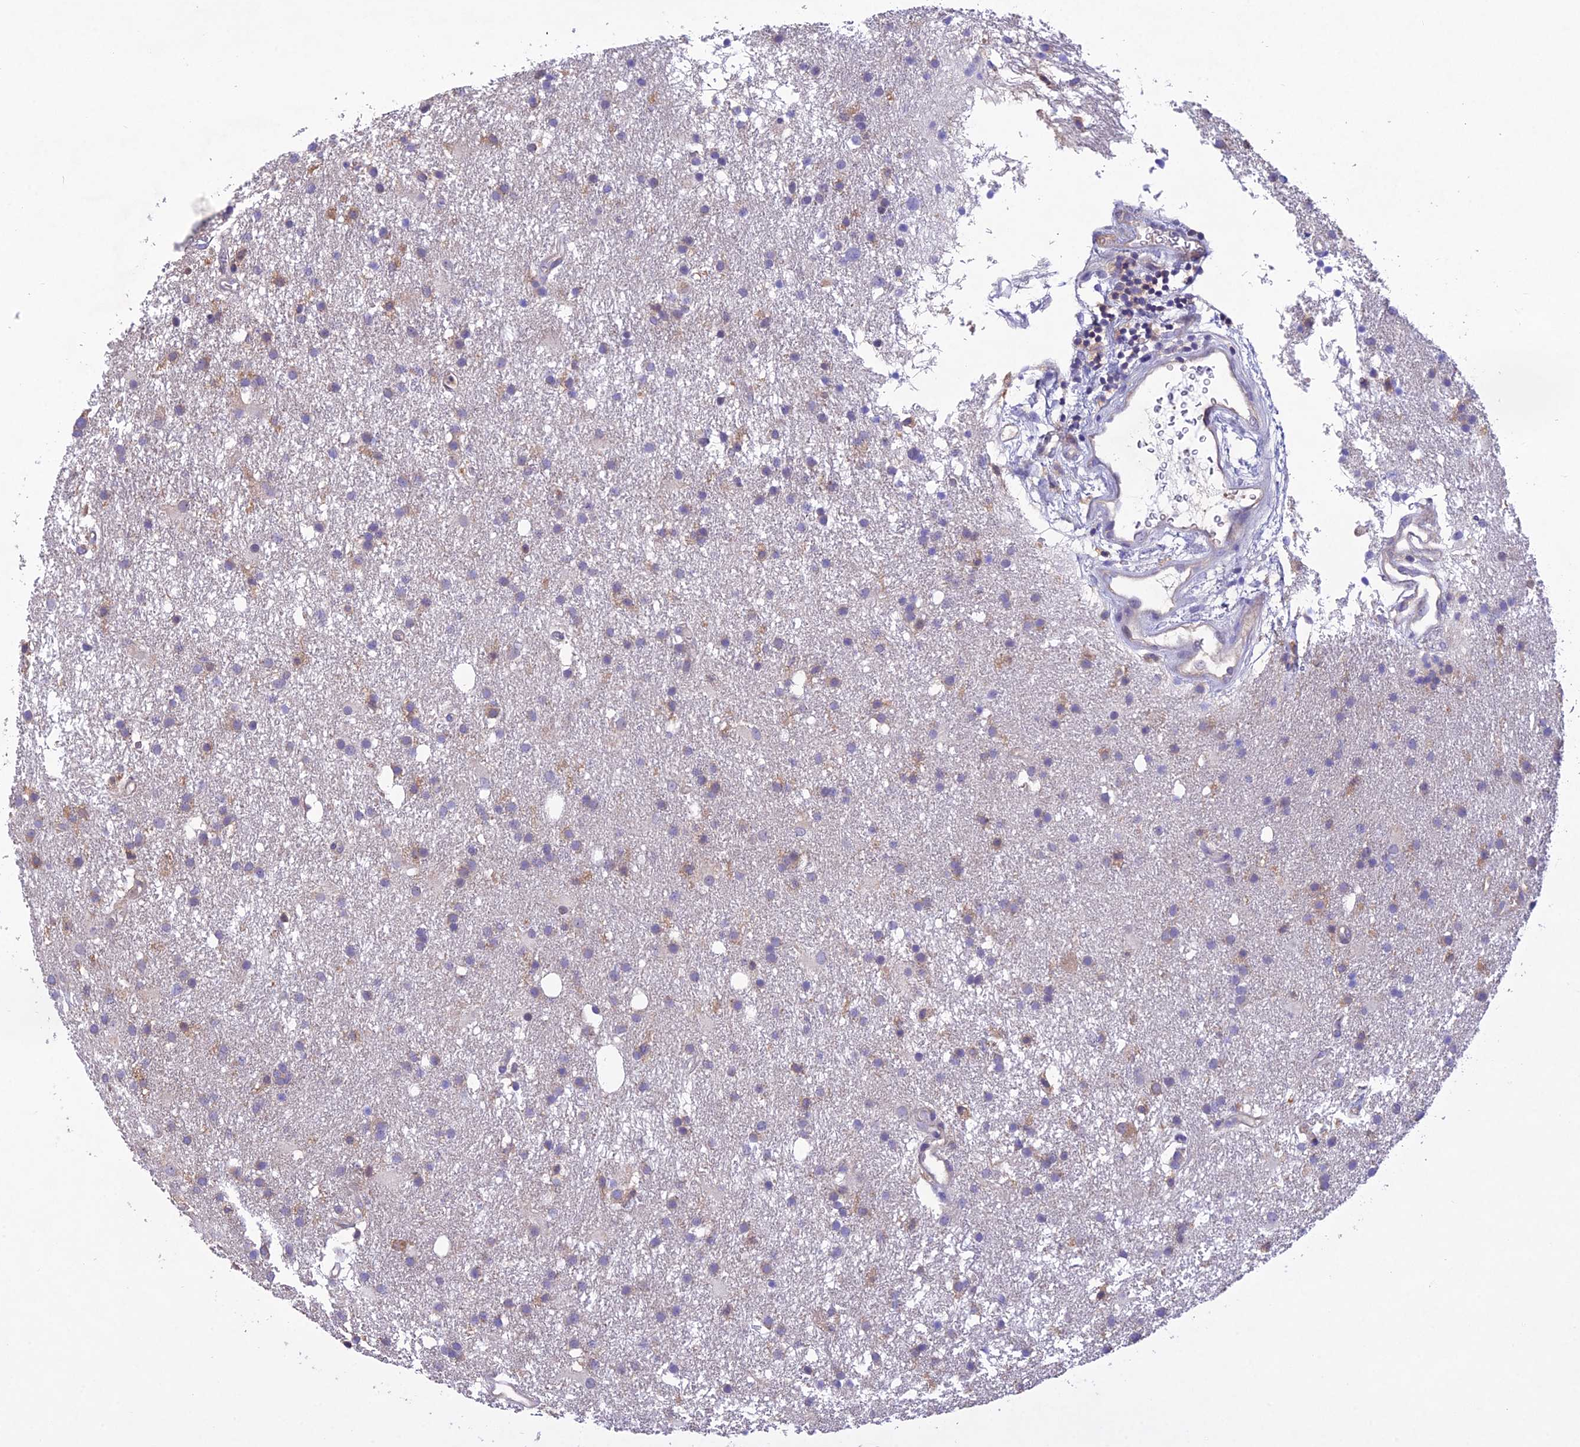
{"staining": {"intensity": "weak", "quantity": "<25%", "location": "cytoplasmic/membranous"}, "tissue": "glioma", "cell_type": "Tumor cells", "image_type": "cancer", "snomed": [{"axis": "morphology", "description": "Glioma, malignant, High grade"}, {"axis": "topography", "description": "Brain"}], "caption": "Human glioma stained for a protein using immunohistochemistry (IHC) reveals no staining in tumor cells.", "gene": "SNX24", "patient": {"sex": "male", "age": 77}}